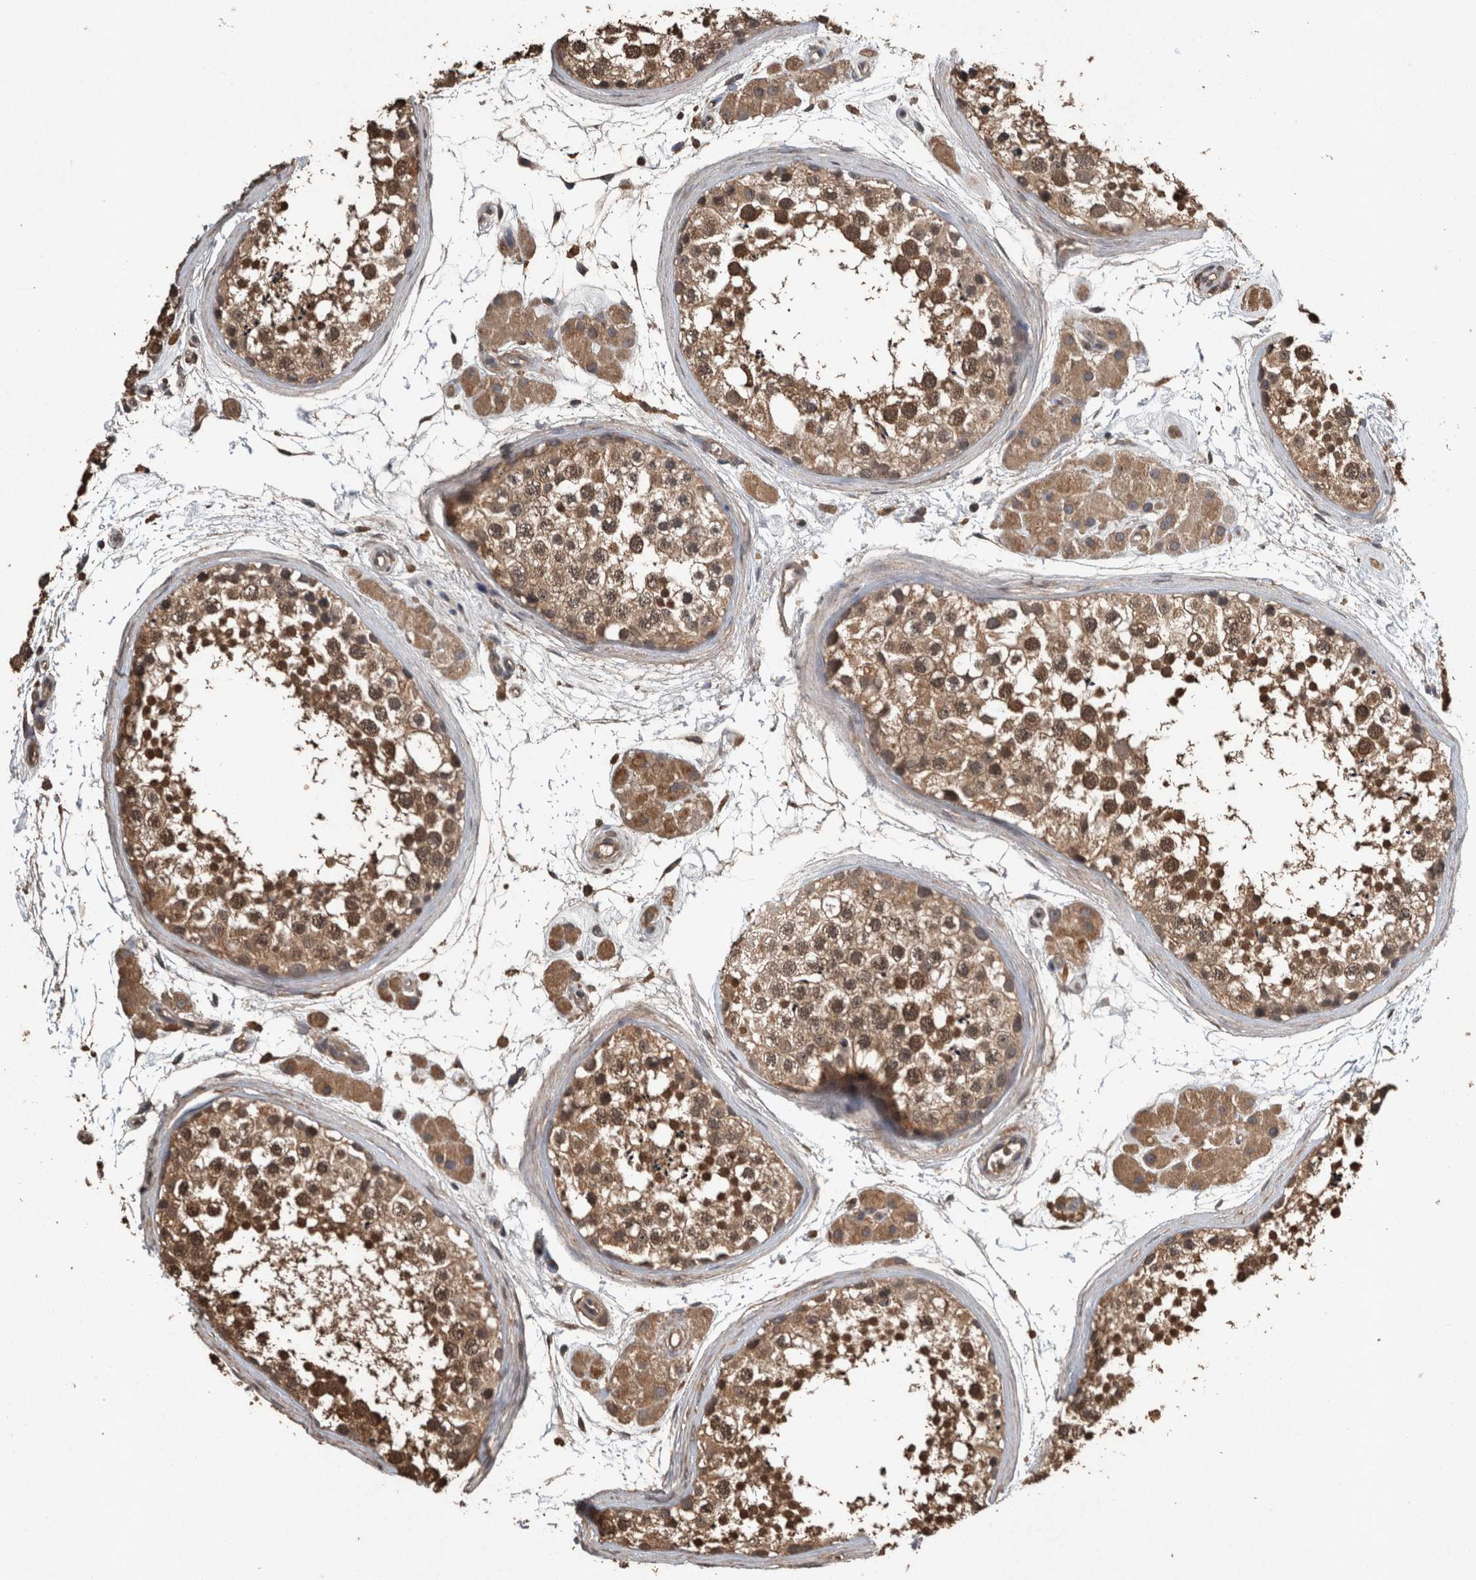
{"staining": {"intensity": "moderate", "quantity": ">75%", "location": "cytoplasmic/membranous,nuclear"}, "tissue": "testis", "cell_type": "Cells in seminiferous ducts", "image_type": "normal", "snomed": [{"axis": "morphology", "description": "Normal tissue, NOS"}, {"axis": "topography", "description": "Testis"}], "caption": "Immunohistochemistry (IHC) image of unremarkable testis stained for a protein (brown), which reveals medium levels of moderate cytoplasmic/membranous,nuclear staining in about >75% of cells in seminiferous ducts.", "gene": "FGFRL1", "patient": {"sex": "male", "age": 56}}